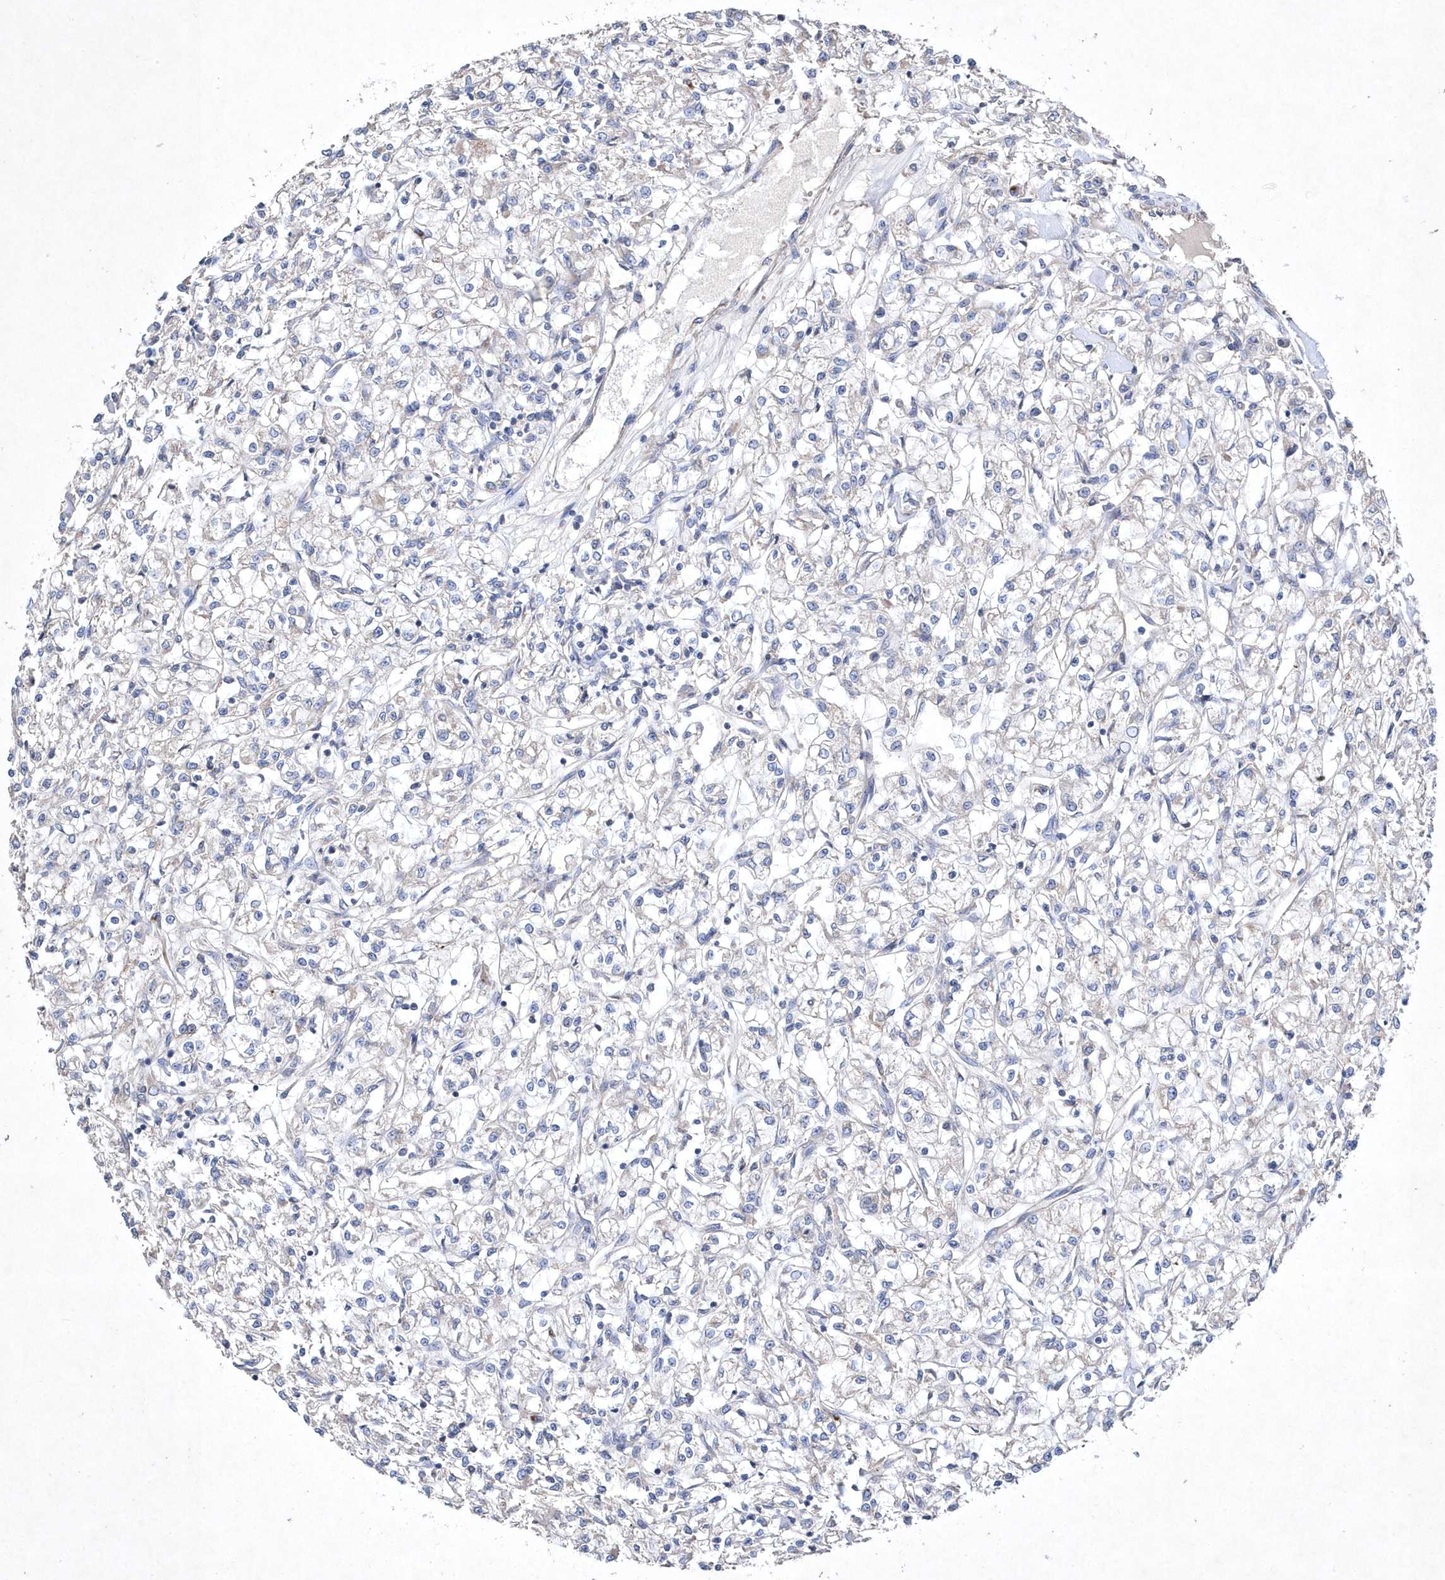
{"staining": {"intensity": "negative", "quantity": "none", "location": "none"}, "tissue": "renal cancer", "cell_type": "Tumor cells", "image_type": "cancer", "snomed": [{"axis": "morphology", "description": "Adenocarcinoma, NOS"}, {"axis": "topography", "description": "Kidney"}], "caption": "The micrograph exhibits no significant staining in tumor cells of renal cancer (adenocarcinoma).", "gene": "METTL8", "patient": {"sex": "female", "age": 59}}